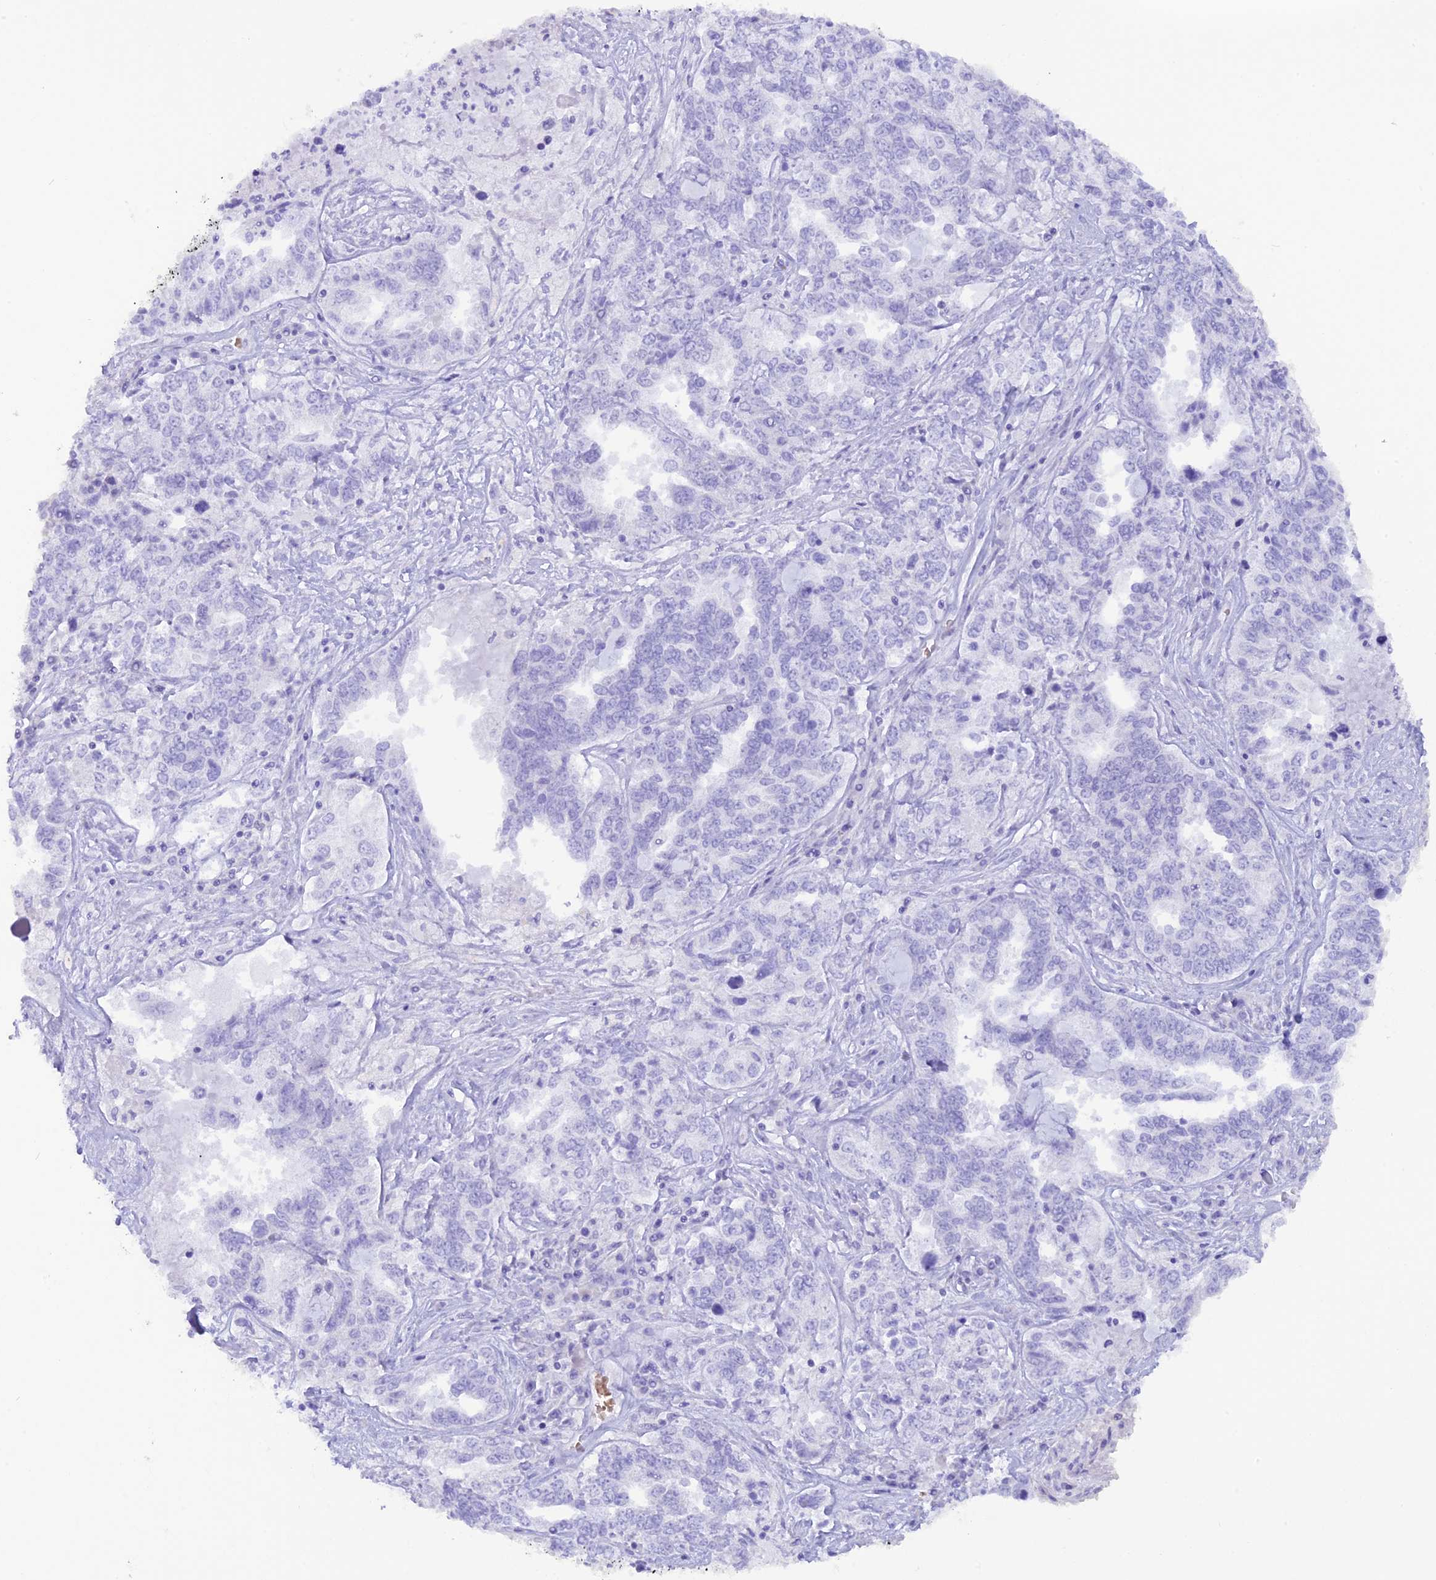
{"staining": {"intensity": "negative", "quantity": "none", "location": "none"}, "tissue": "ovarian cancer", "cell_type": "Tumor cells", "image_type": "cancer", "snomed": [{"axis": "morphology", "description": "Carcinoma, endometroid"}, {"axis": "topography", "description": "Ovary"}], "caption": "Tumor cells show no significant protein positivity in endometroid carcinoma (ovarian).", "gene": "GLYATL1", "patient": {"sex": "female", "age": 62}}